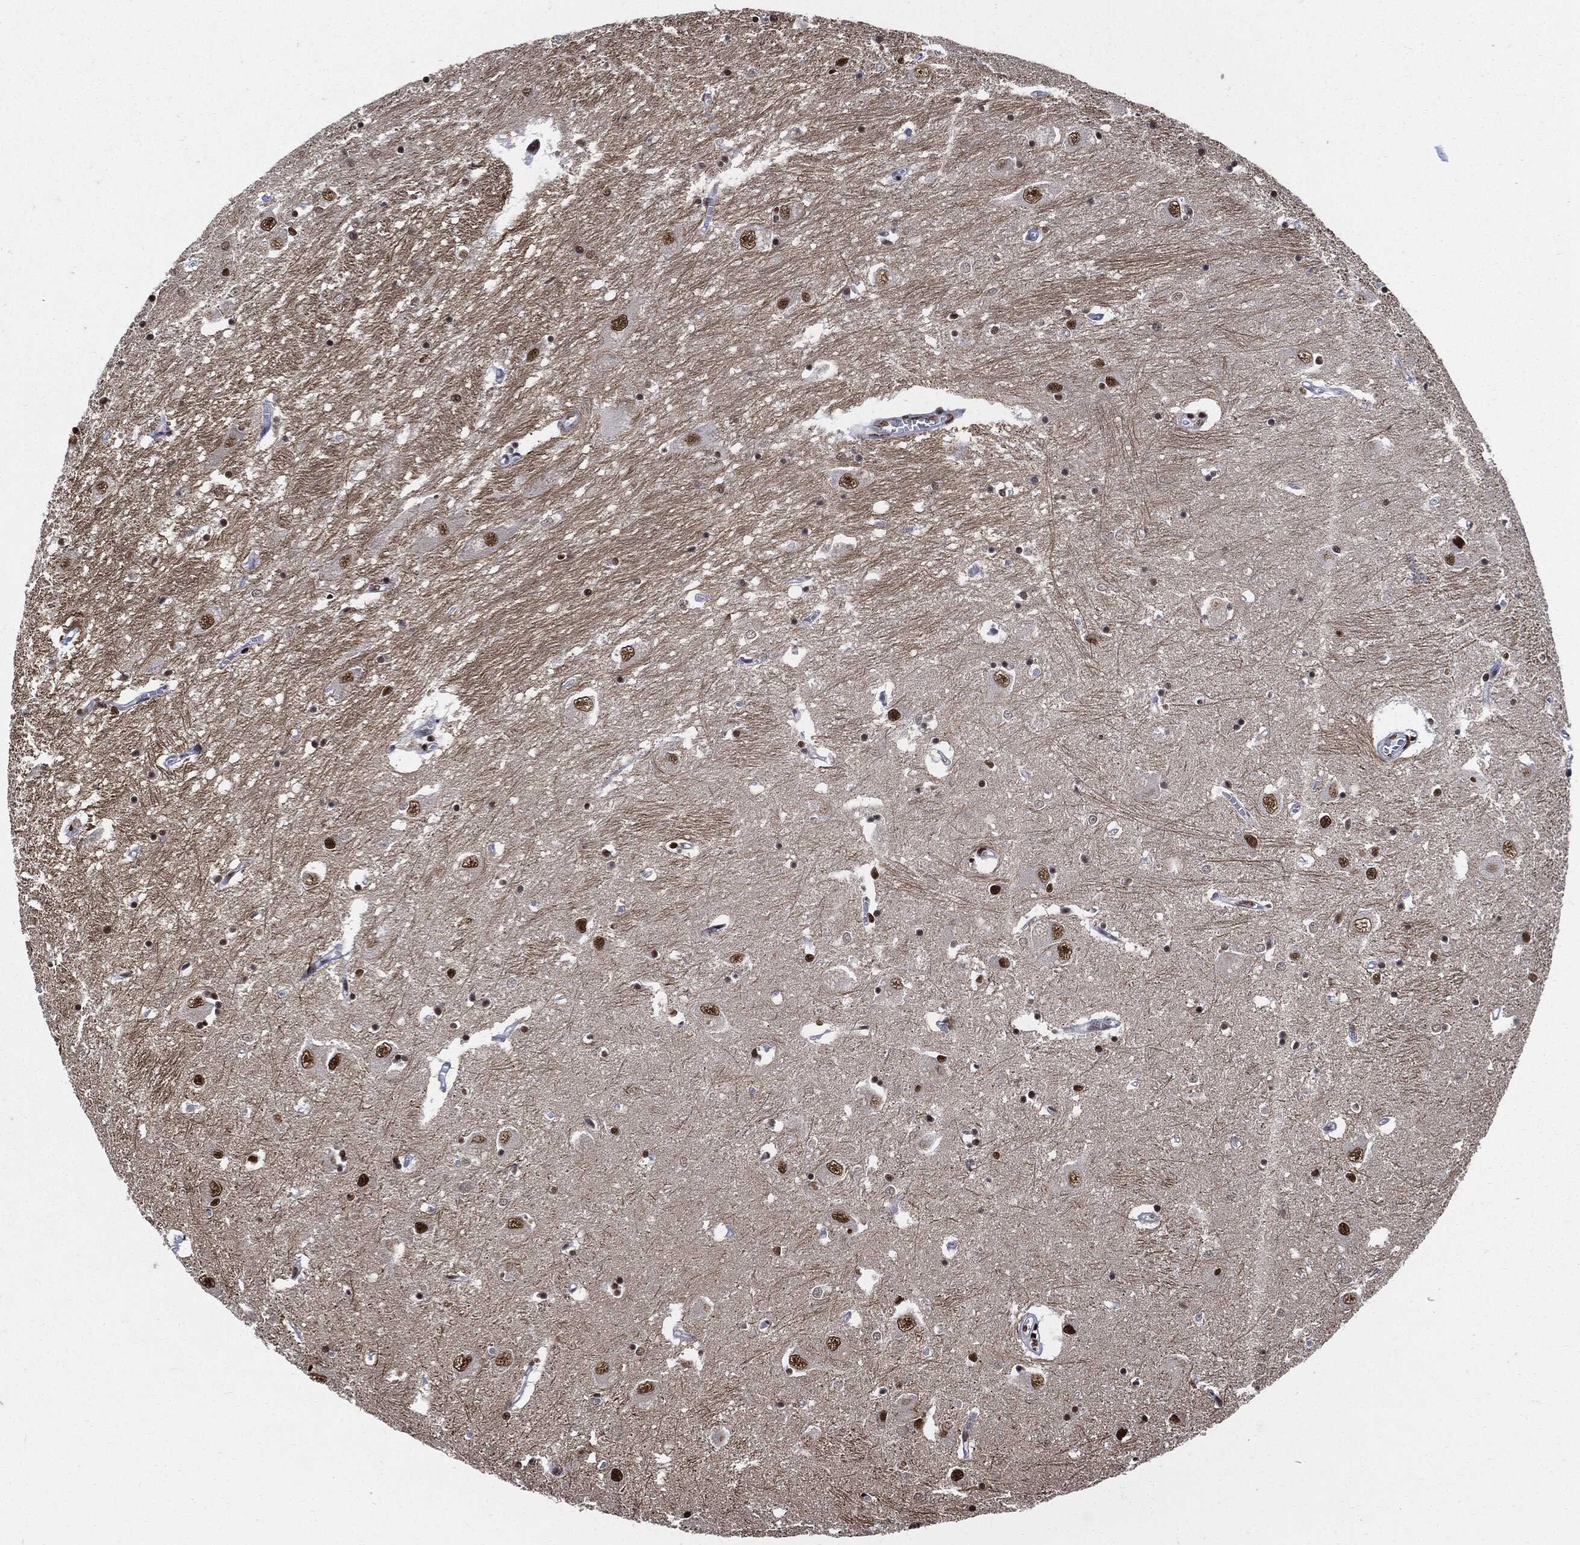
{"staining": {"intensity": "strong", "quantity": "25%-75%", "location": "nuclear"}, "tissue": "caudate", "cell_type": "Glial cells", "image_type": "normal", "snomed": [{"axis": "morphology", "description": "Normal tissue, NOS"}, {"axis": "topography", "description": "Lateral ventricle wall"}], "caption": "Immunohistochemical staining of benign caudate demonstrates high levels of strong nuclear positivity in approximately 25%-75% of glial cells. The staining was performed using DAB to visualize the protein expression in brown, while the nuclei were stained in blue with hematoxylin (Magnification: 20x).", "gene": "RECQL", "patient": {"sex": "male", "age": 54}}